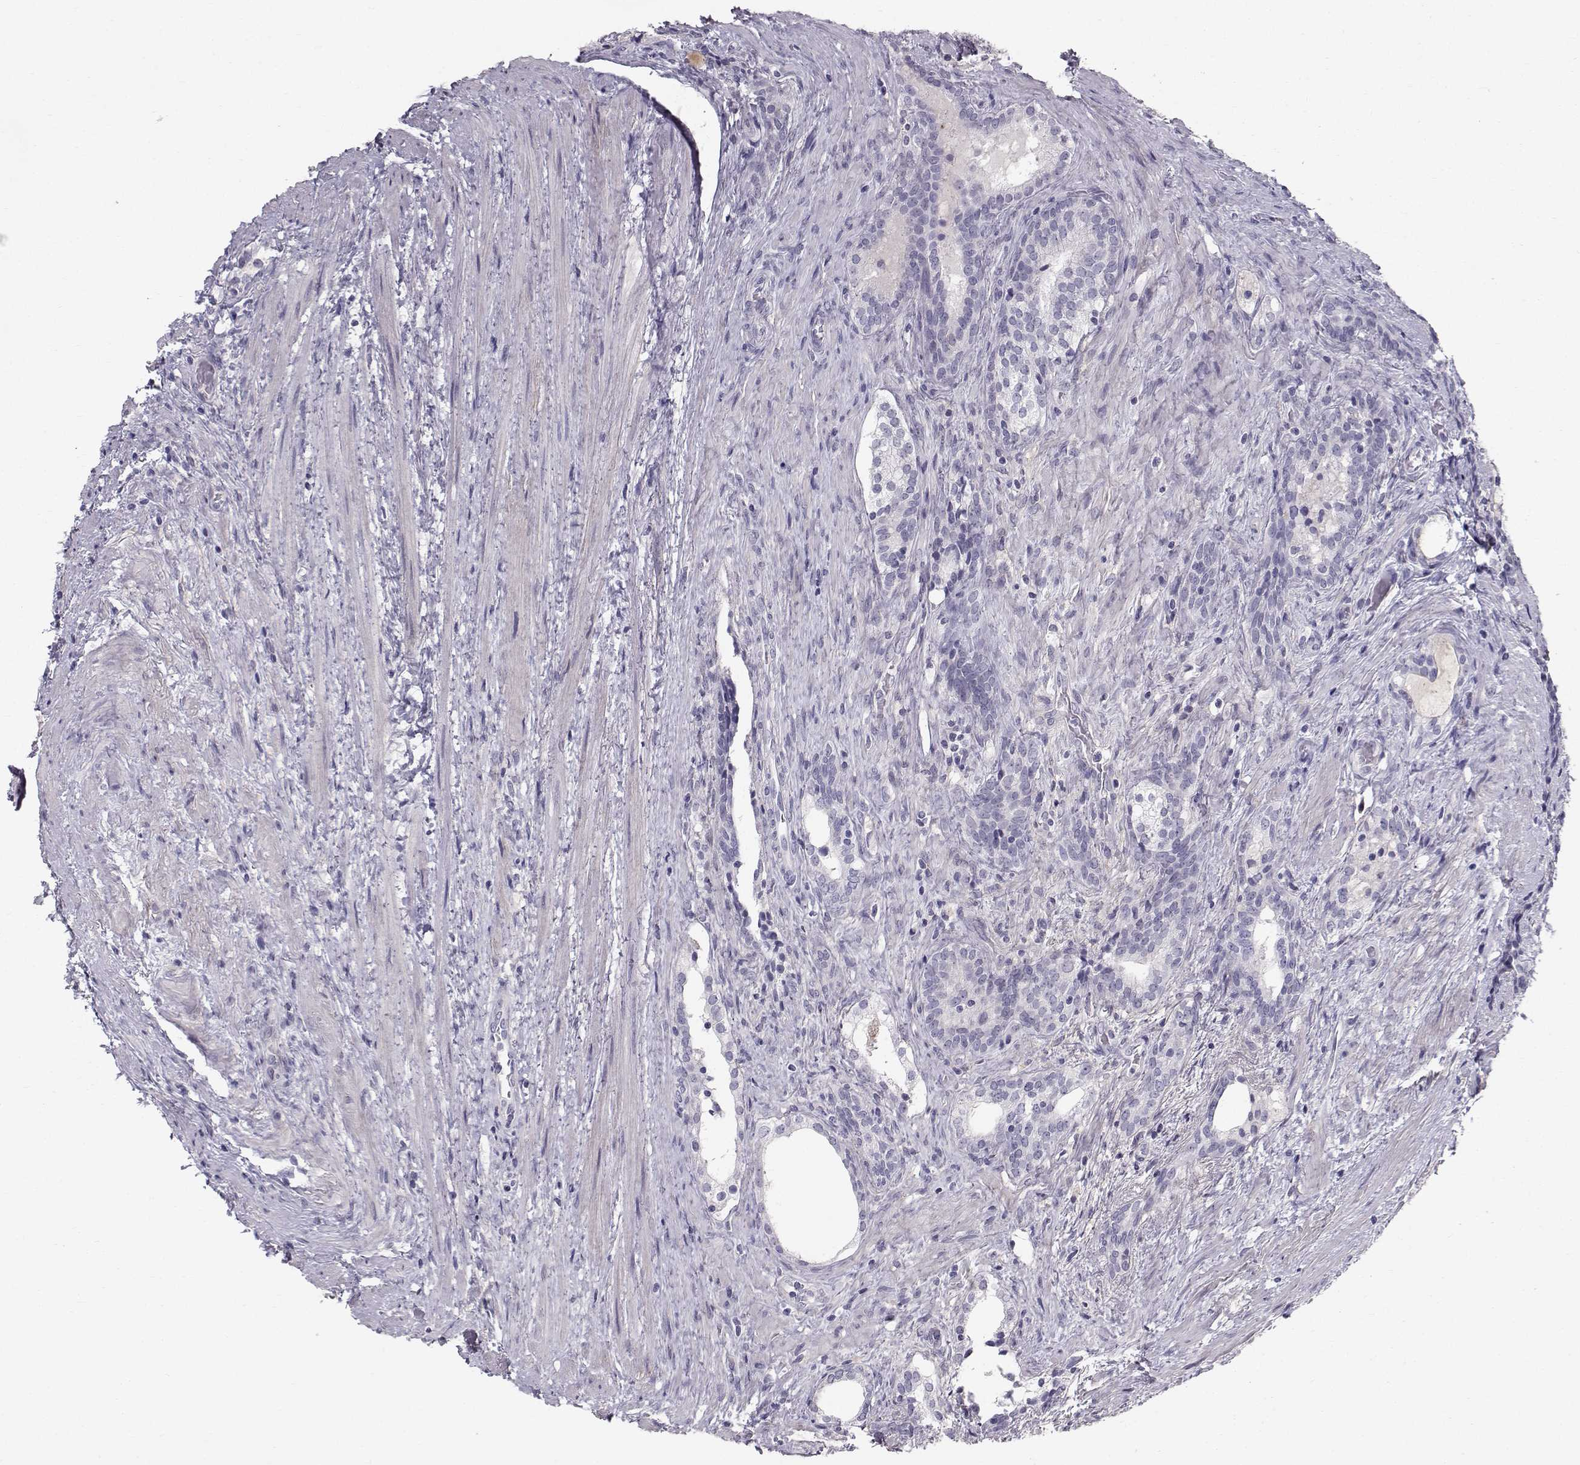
{"staining": {"intensity": "negative", "quantity": "none", "location": "none"}, "tissue": "prostate cancer", "cell_type": "Tumor cells", "image_type": "cancer", "snomed": [{"axis": "morphology", "description": "Adenocarcinoma, NOS"}, {"axis": "morphology", "description": "Adenocarcinoma, High grade"}, {"axis": "topography", "description": "Prostate"}], "caption": "A high-resolution histopathology image shows immunohistochemistry (IHC) staining of prostate cancer, which reveals no significant staining in tumor cells.", "gene": "SPDYE4", "patient": {"sex": "male", "age": 61}}